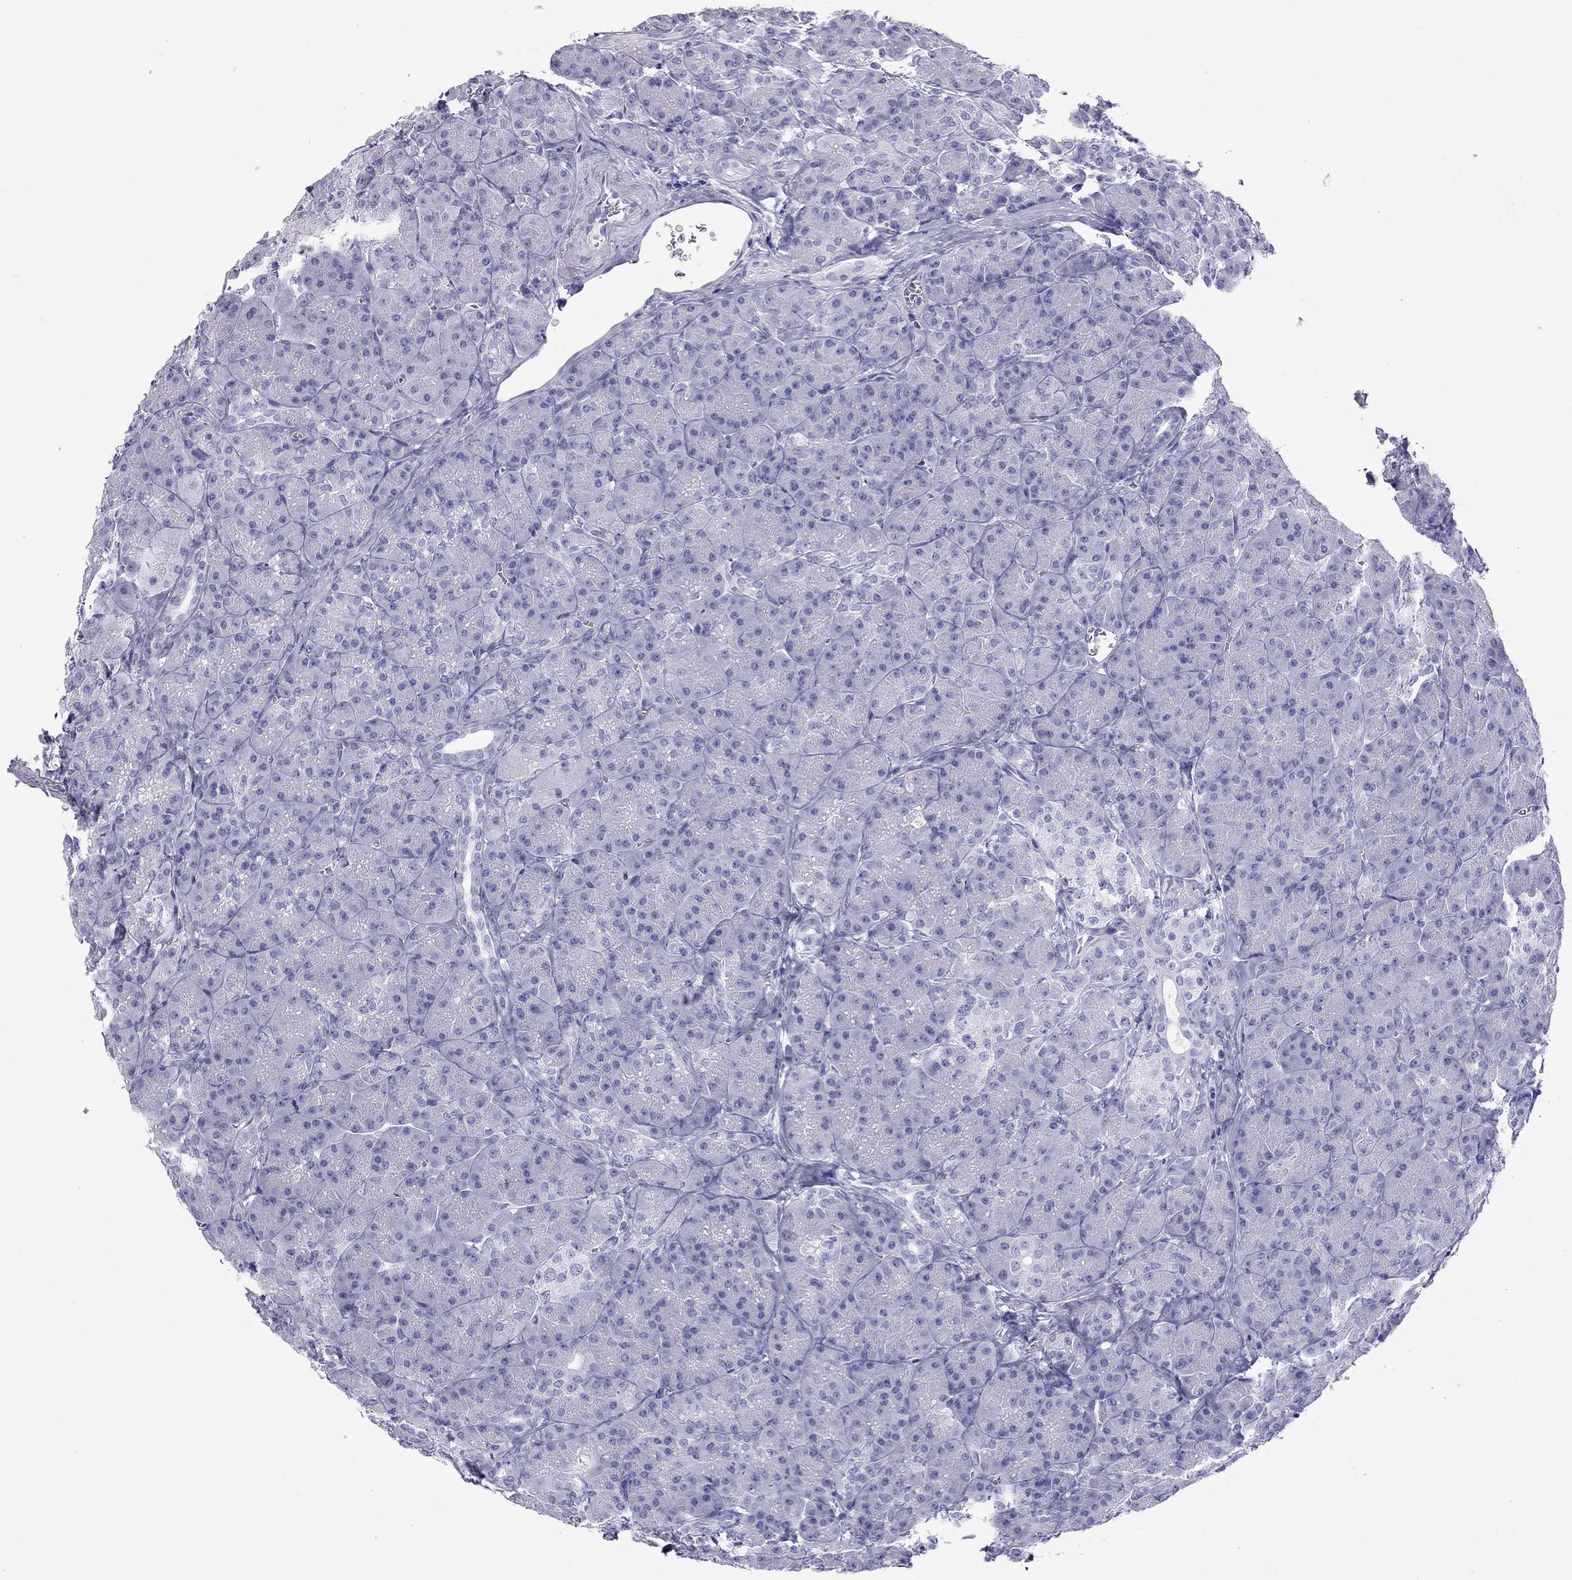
{"staining": {"intensity": "negative", "quantity": "none", "location": "none"}, "tissue": "pancreas", "cell_type": "Exocrine glandular cells", "image_type": "normal", "snomed": [{"axis": "morphology", "description": "Normal tissue, NOS"}, {"axis": "topography", "description": "Pancreas"}], "caption": "This is an immunohistochemistry (IHC) photomicrograph of benign human pancreas. There is no positivity in exocrine glandular cells.", "gene": "STAG3", "patient": {"sex": "male", "age": 57}}